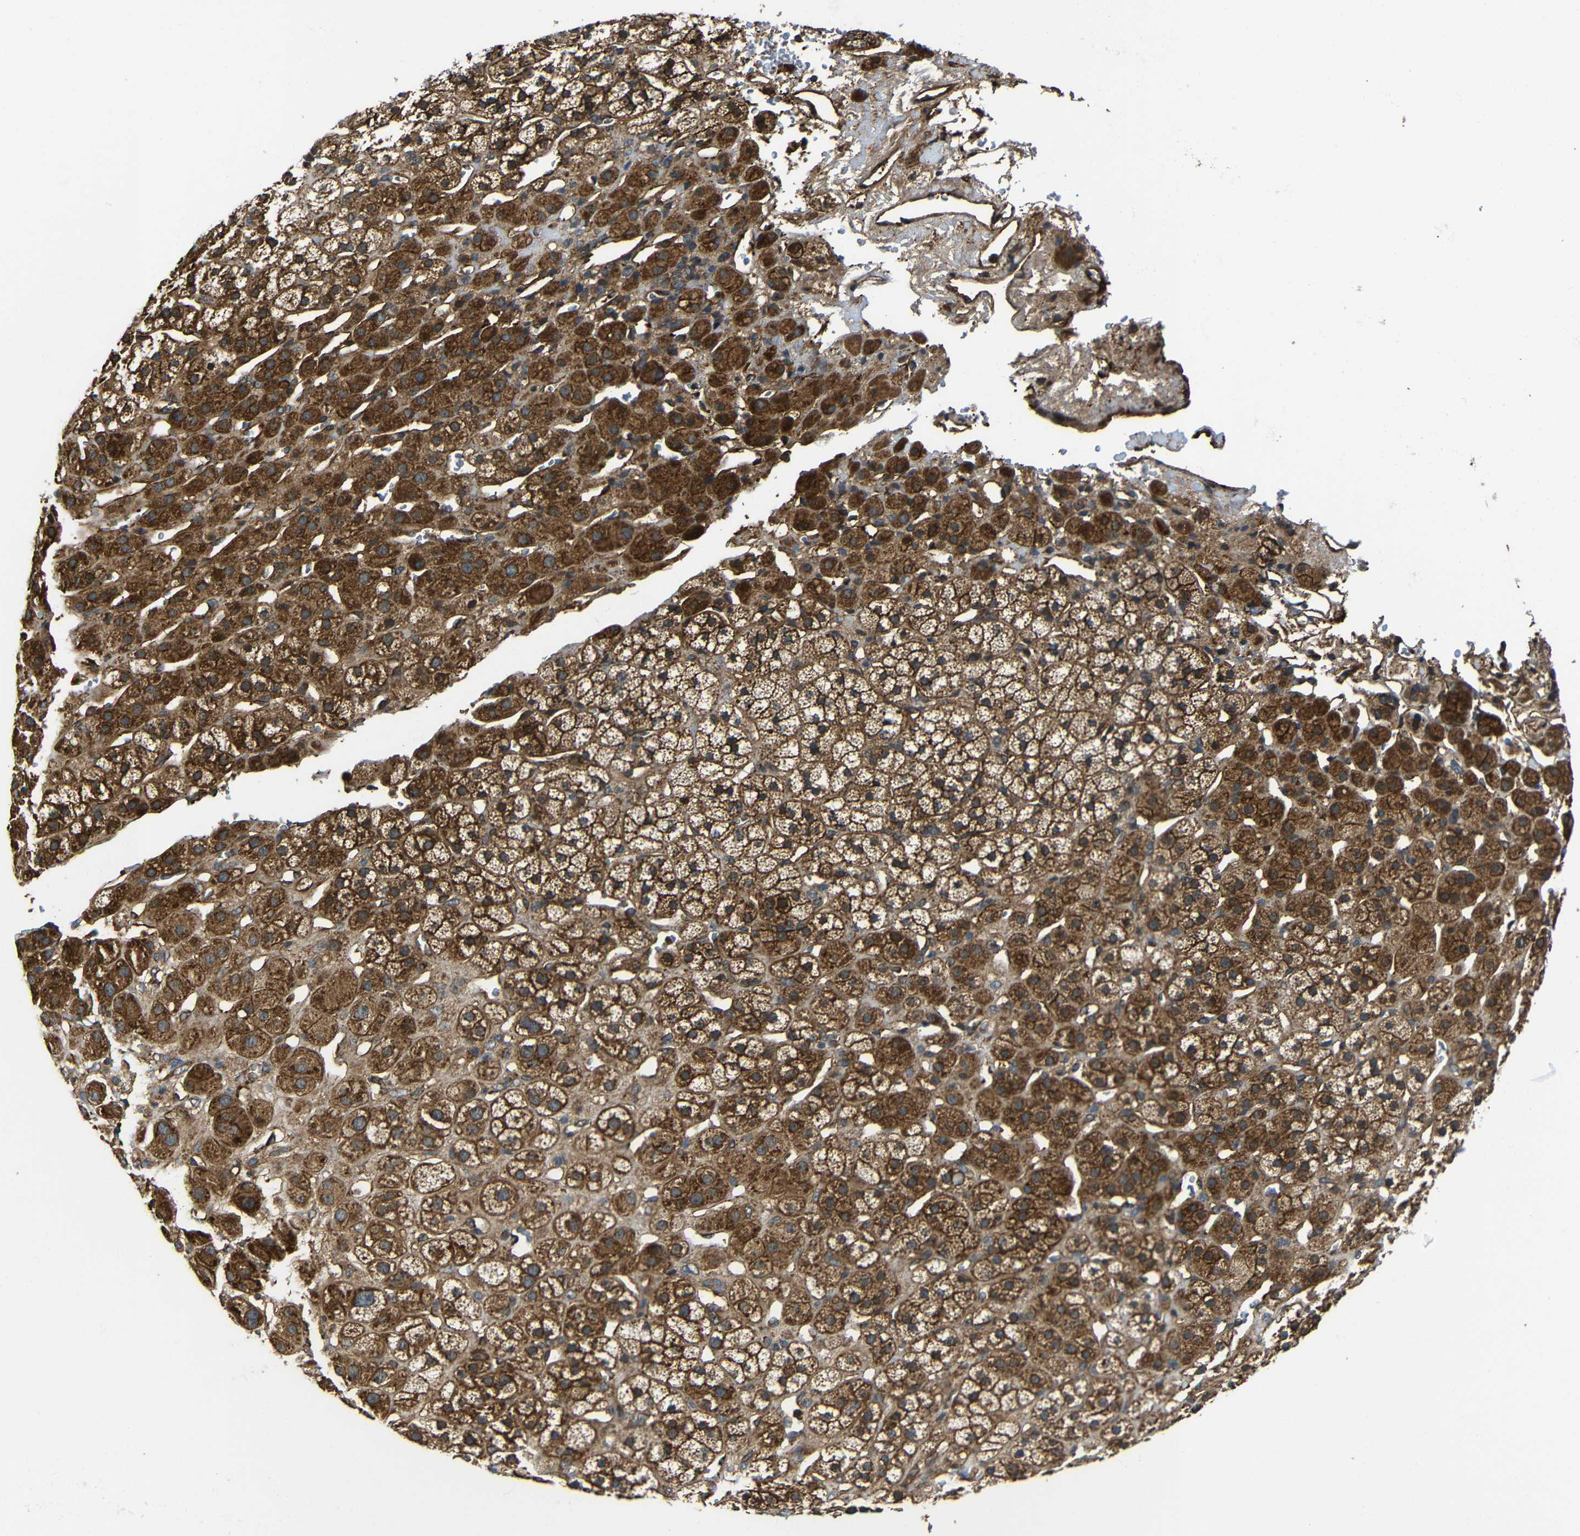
{"staining": {"intensity": "strong", "quantity": ">75%", "location": "cytoplasmic/membranous"}, "tissue": "adrenal gland", "cell_type": "Glandular cells", "image_type": "normal", "snomed": [{"axis": "morphology", "description": "Normal tissue, NOS"}, {"axis": "topography", "description": "Adrenal gland"}], "caption": "Benign adrenal gland was stained to show a protein in brown. There is high levels of strong cytoplasmic/membranous positivity in approximately >75% of glandular cells.", "gene": "PTCH1", "patient": {"sex": "male", "age": 56}}